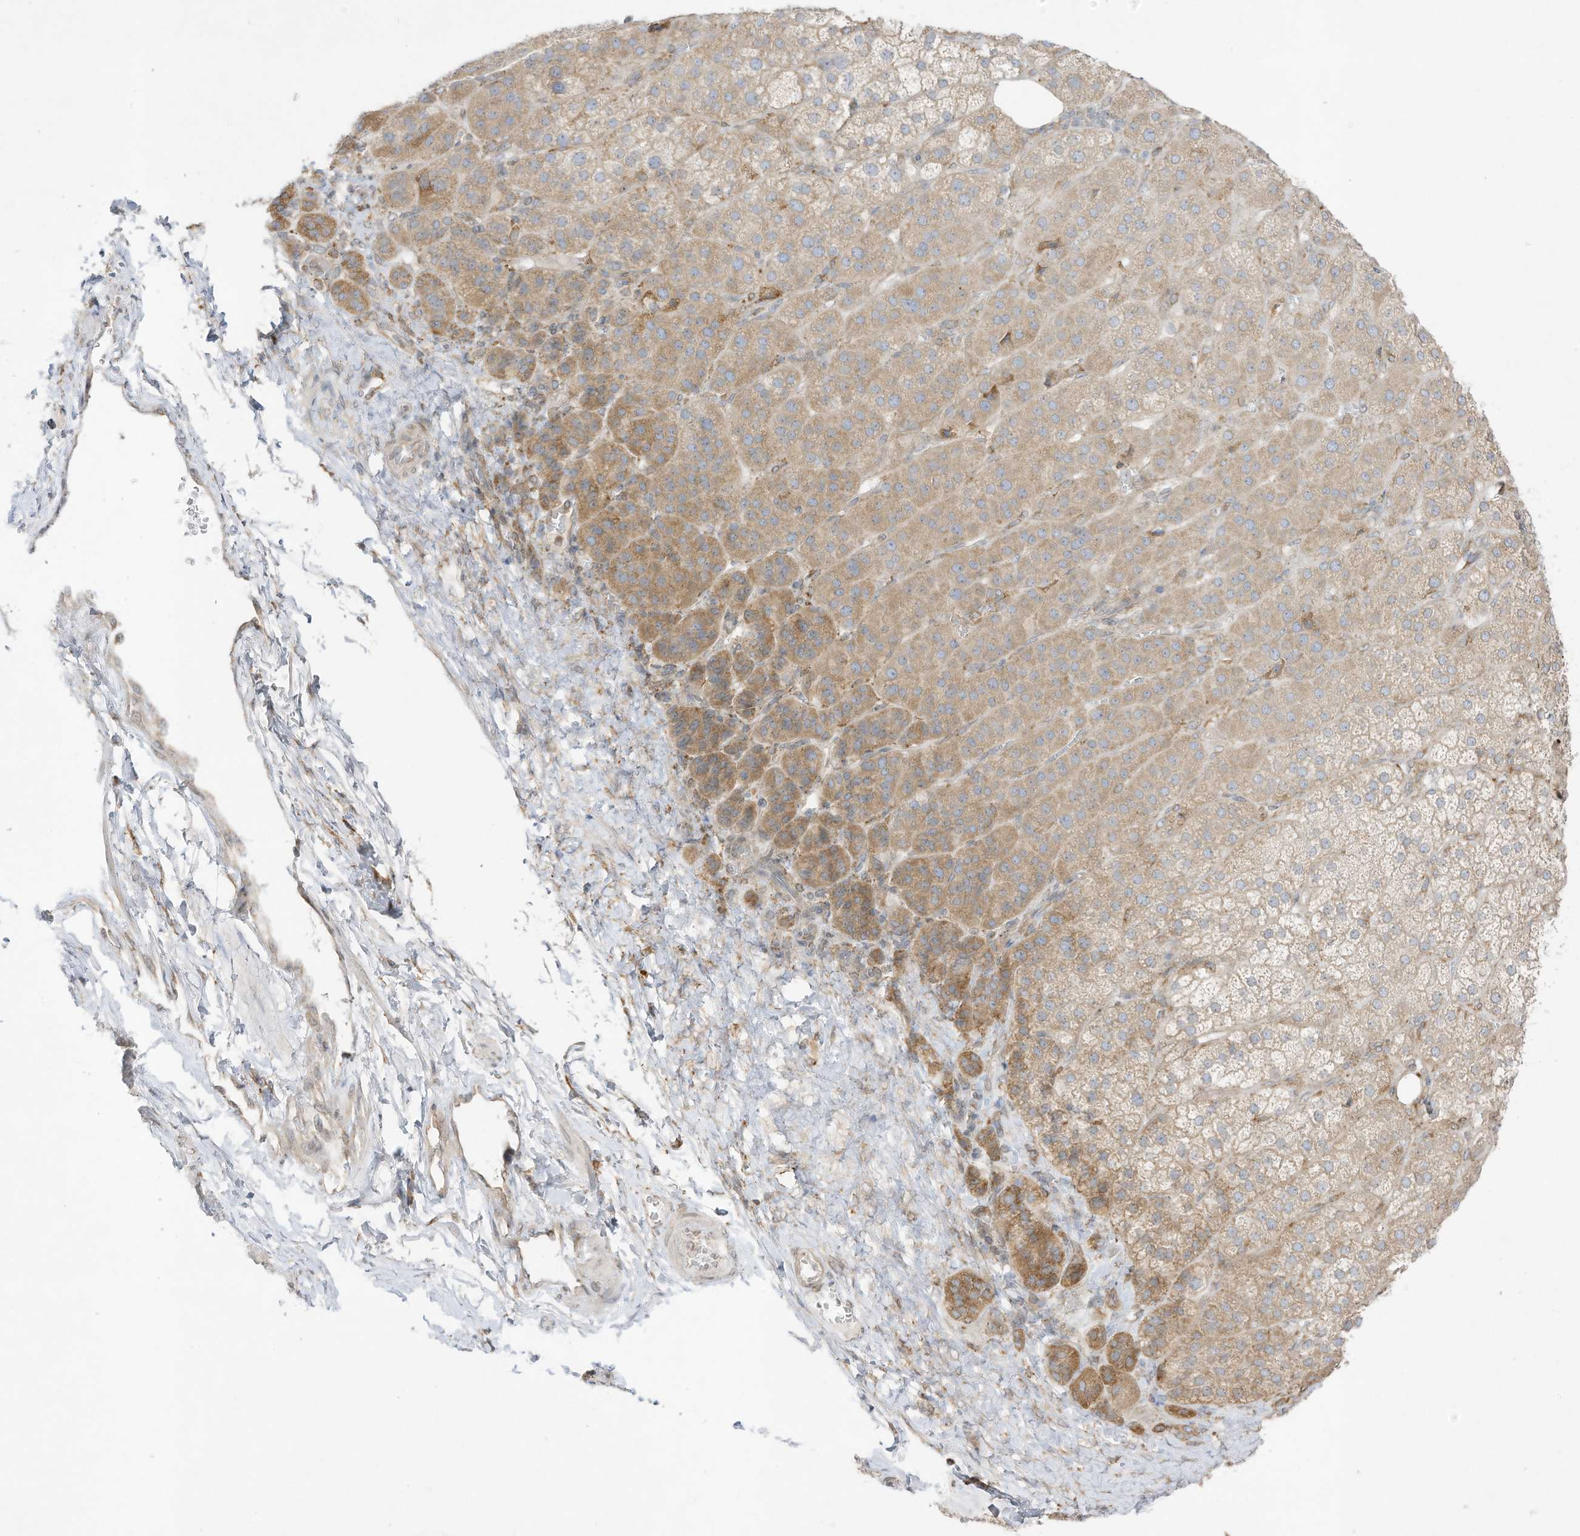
{"staining": {"intensity": "moderate", "quantity": "25%-75%", "location": "cytoplasmic/membranous"}, "tissue": "adrenal gland", "cell_type": "Glandular cells", "image_type": "normal", "snomed": [{"axis": "morphology", "description": "Normal tissue, NOS"}, {"axis": "topography", "description": "Adrenal gland"}], "caption": "This image shows normal adrenal gland stained with immunohistochemistry to label a protein in brown. The cytoplasmic/membranous of glandular cells show moderate positivity for the protein. Nuclei are counter-stained blue.", "gene": "PTK6", "patient": {"sex": "female", "age": 57}}